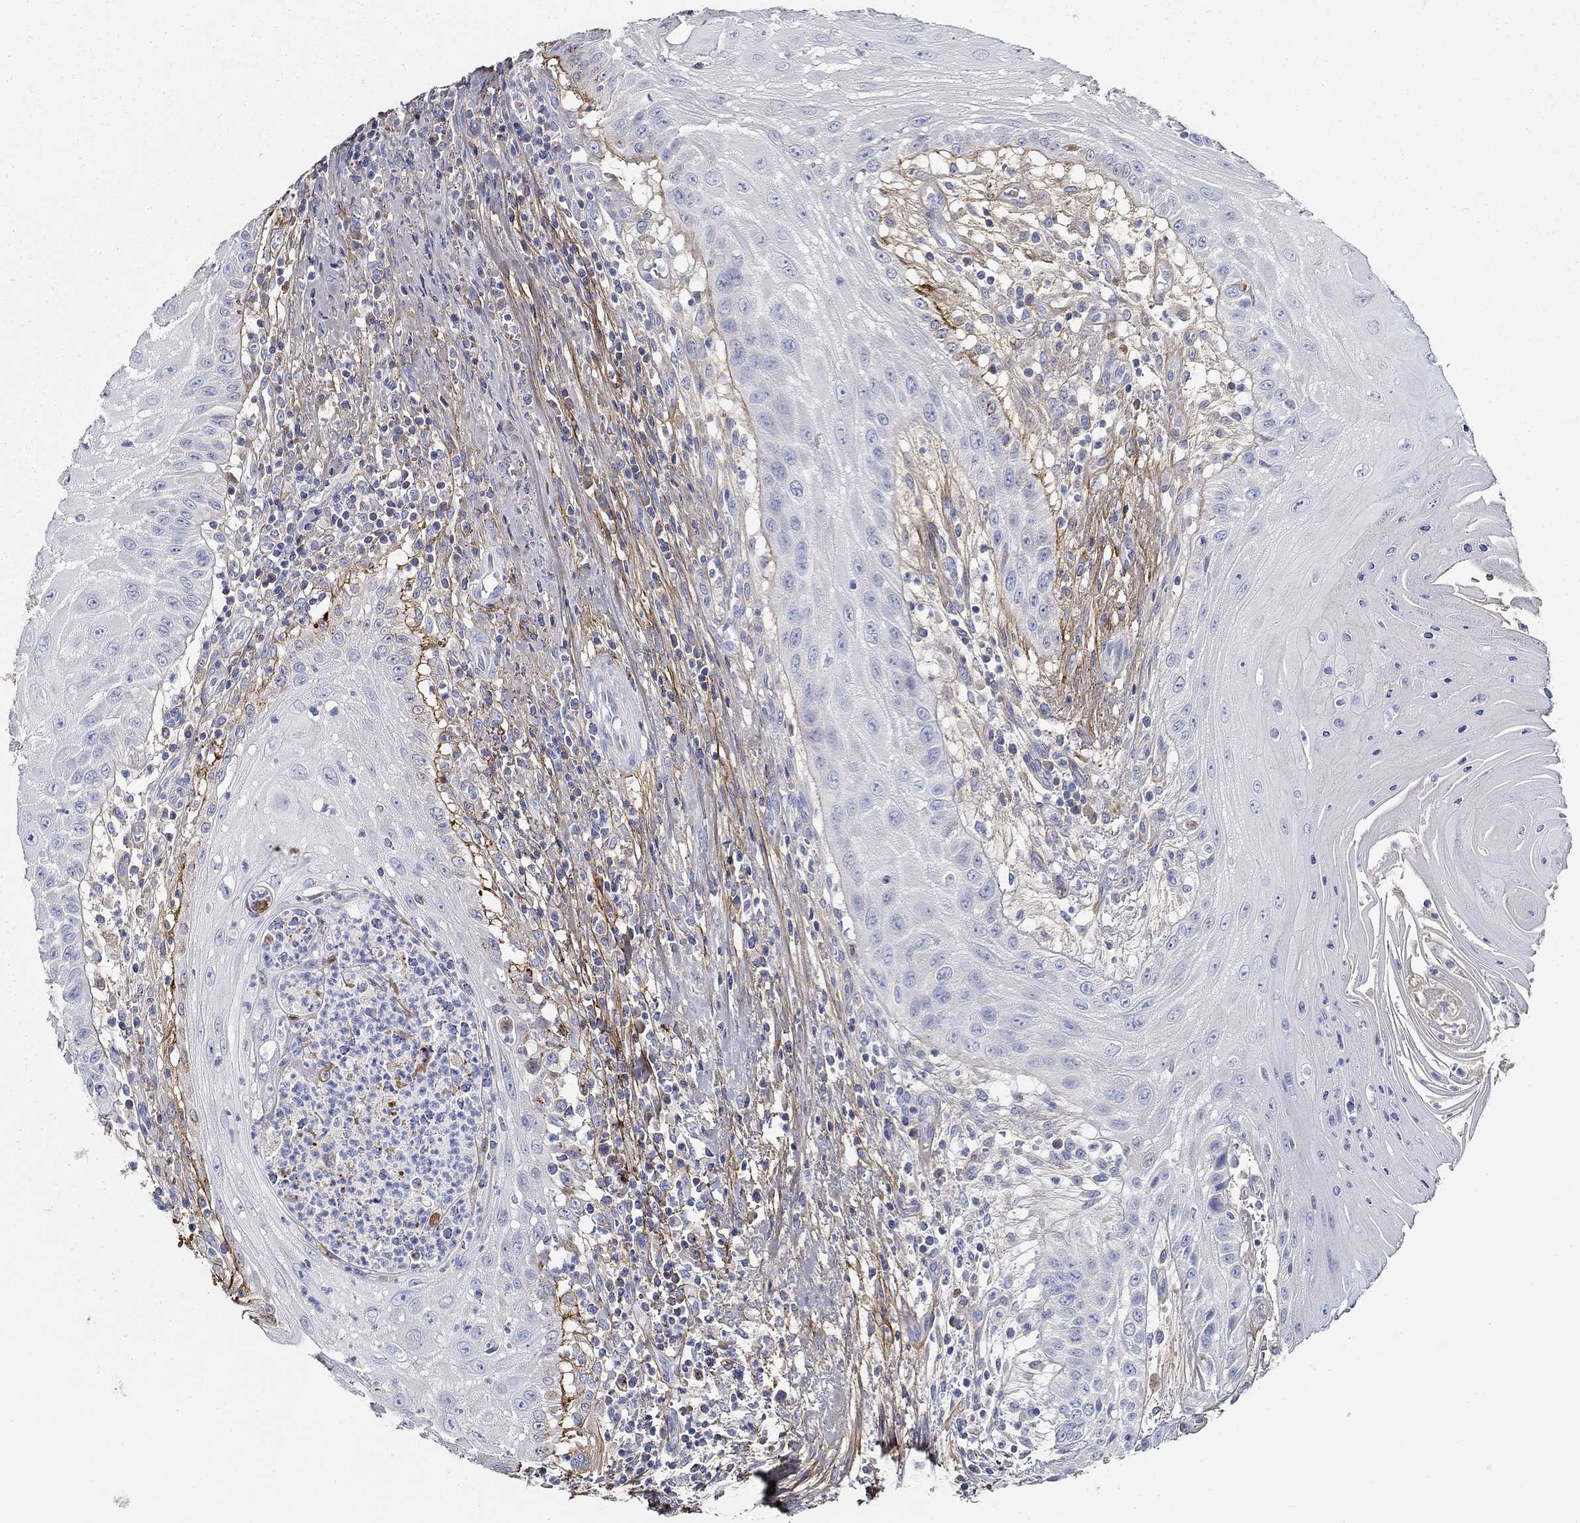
{"staining": {"intensity": "negative", "quantity": "none", "location": "none"}, "tissue": "head and neck cancer", "cell_type": "Tumor cells", "image_type": "cancer", "snomed": [{"axis": "morphology", "description": "Squamous cell carcinoma, NOS"}, {"axis": "topography", "description": "Oral tissue"}, {"axis": "topography", "description": "Head-Neck"}], "caption": "Immunohistochemistry histopathology image of neoplastic tissue: head and neck squamous cell carcinoma stained with DAB displays no significant protein expression in tumor cells.", "gene": "TGFBI", "patient": {"sex": "male", "age": 58}}